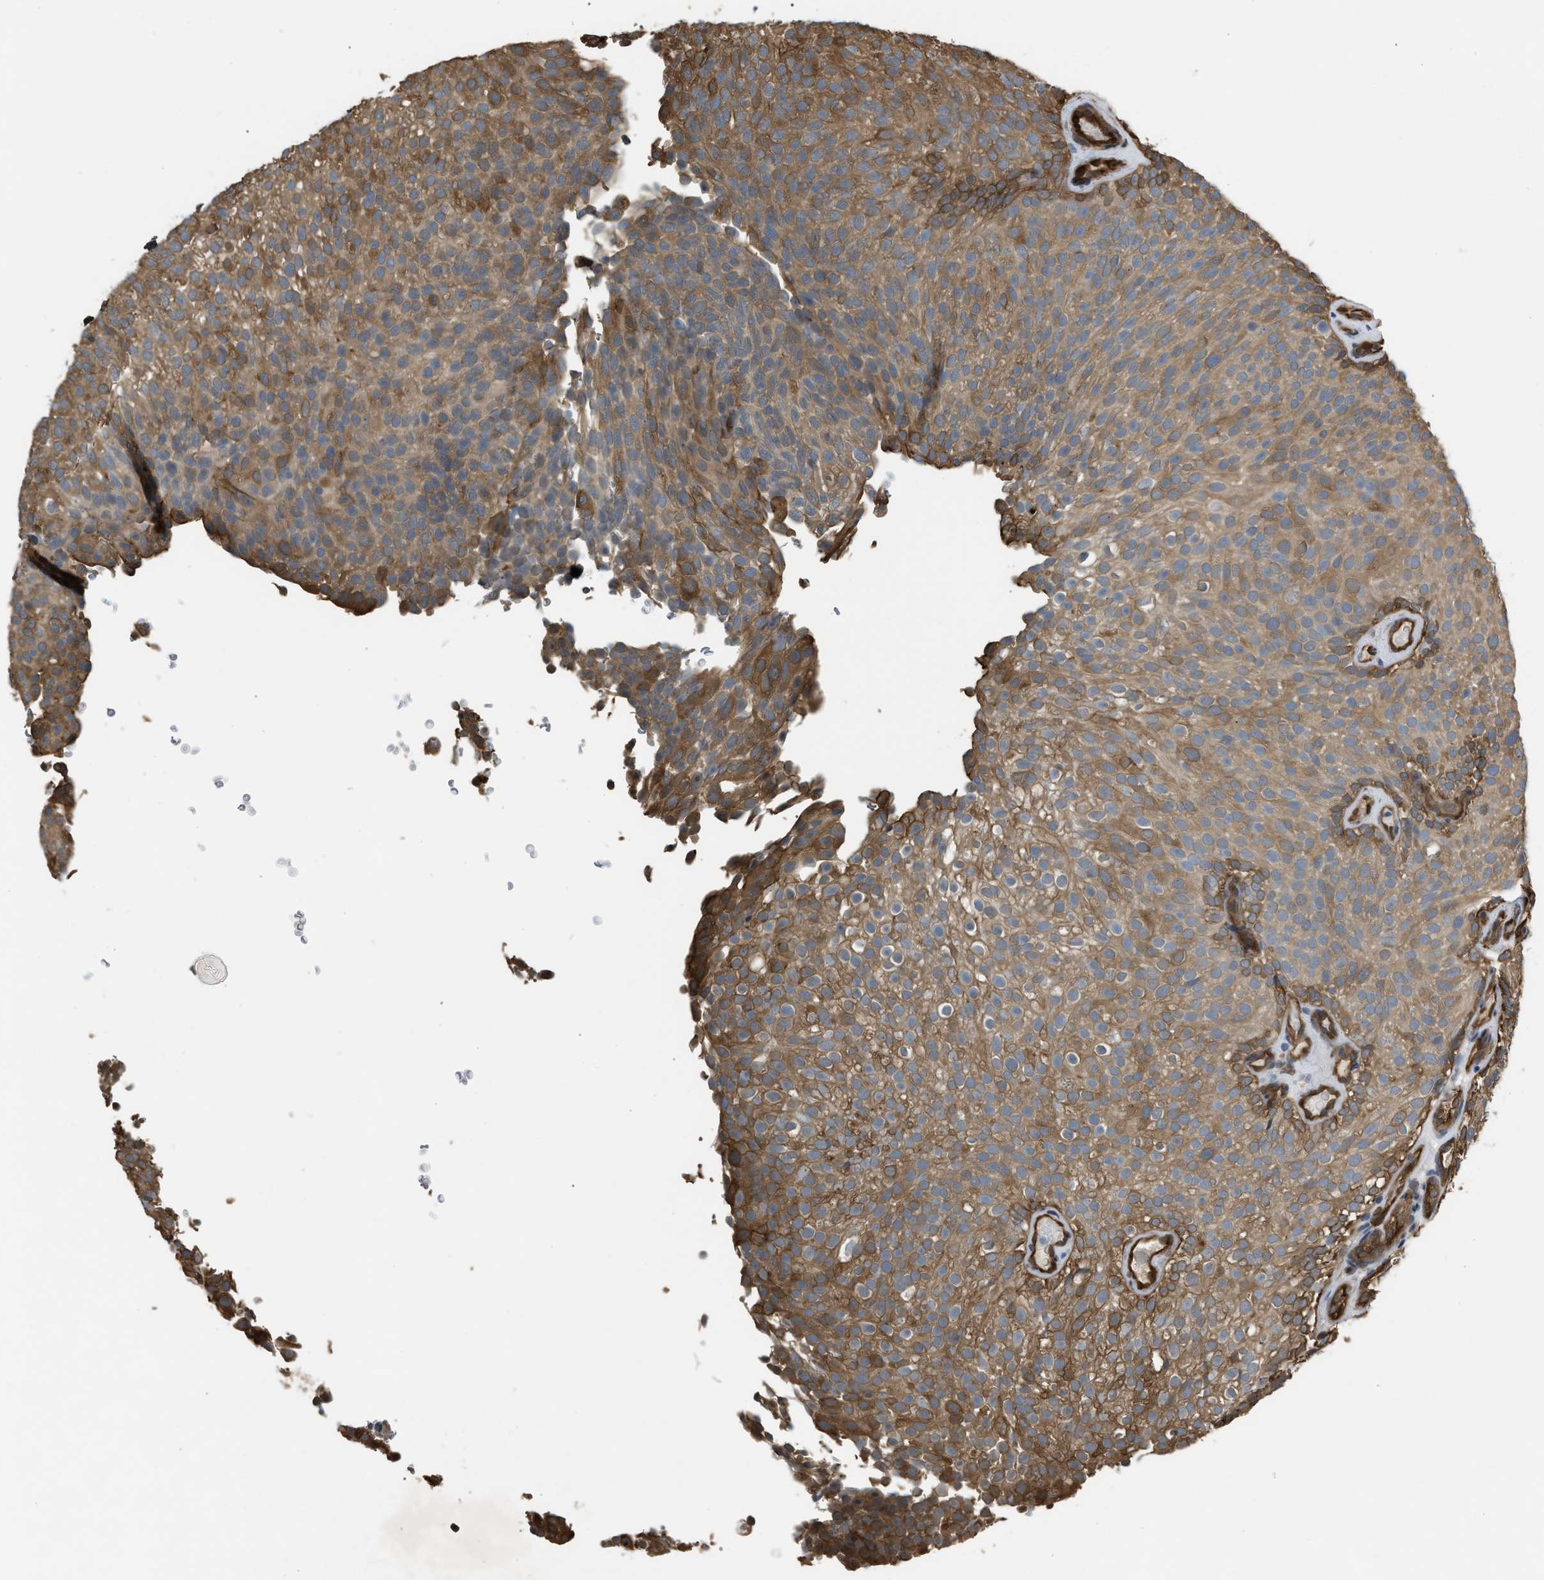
{"staining": {"intensity": "moderate", "quantity": ">75%", "location": "cytoplasmic/membranous"}, "tissue": "urothelial cancer", "cell_type": "Tumor cells", "image_type": "cancer", "snomed": [{"axis": "morphology", "description": "Urothelial carcinoma, Low grade"}, {"axis": "topography", "description": "Urinary bladder"}], "caption": "This is an image of IHC staining of urothelial carcinoma (low-grade), which shows moderate expression in the cytoplasmic/membranous of tumor cells.", "gene": "BAG3", "patient": {"sex": "male", "age": 78}}